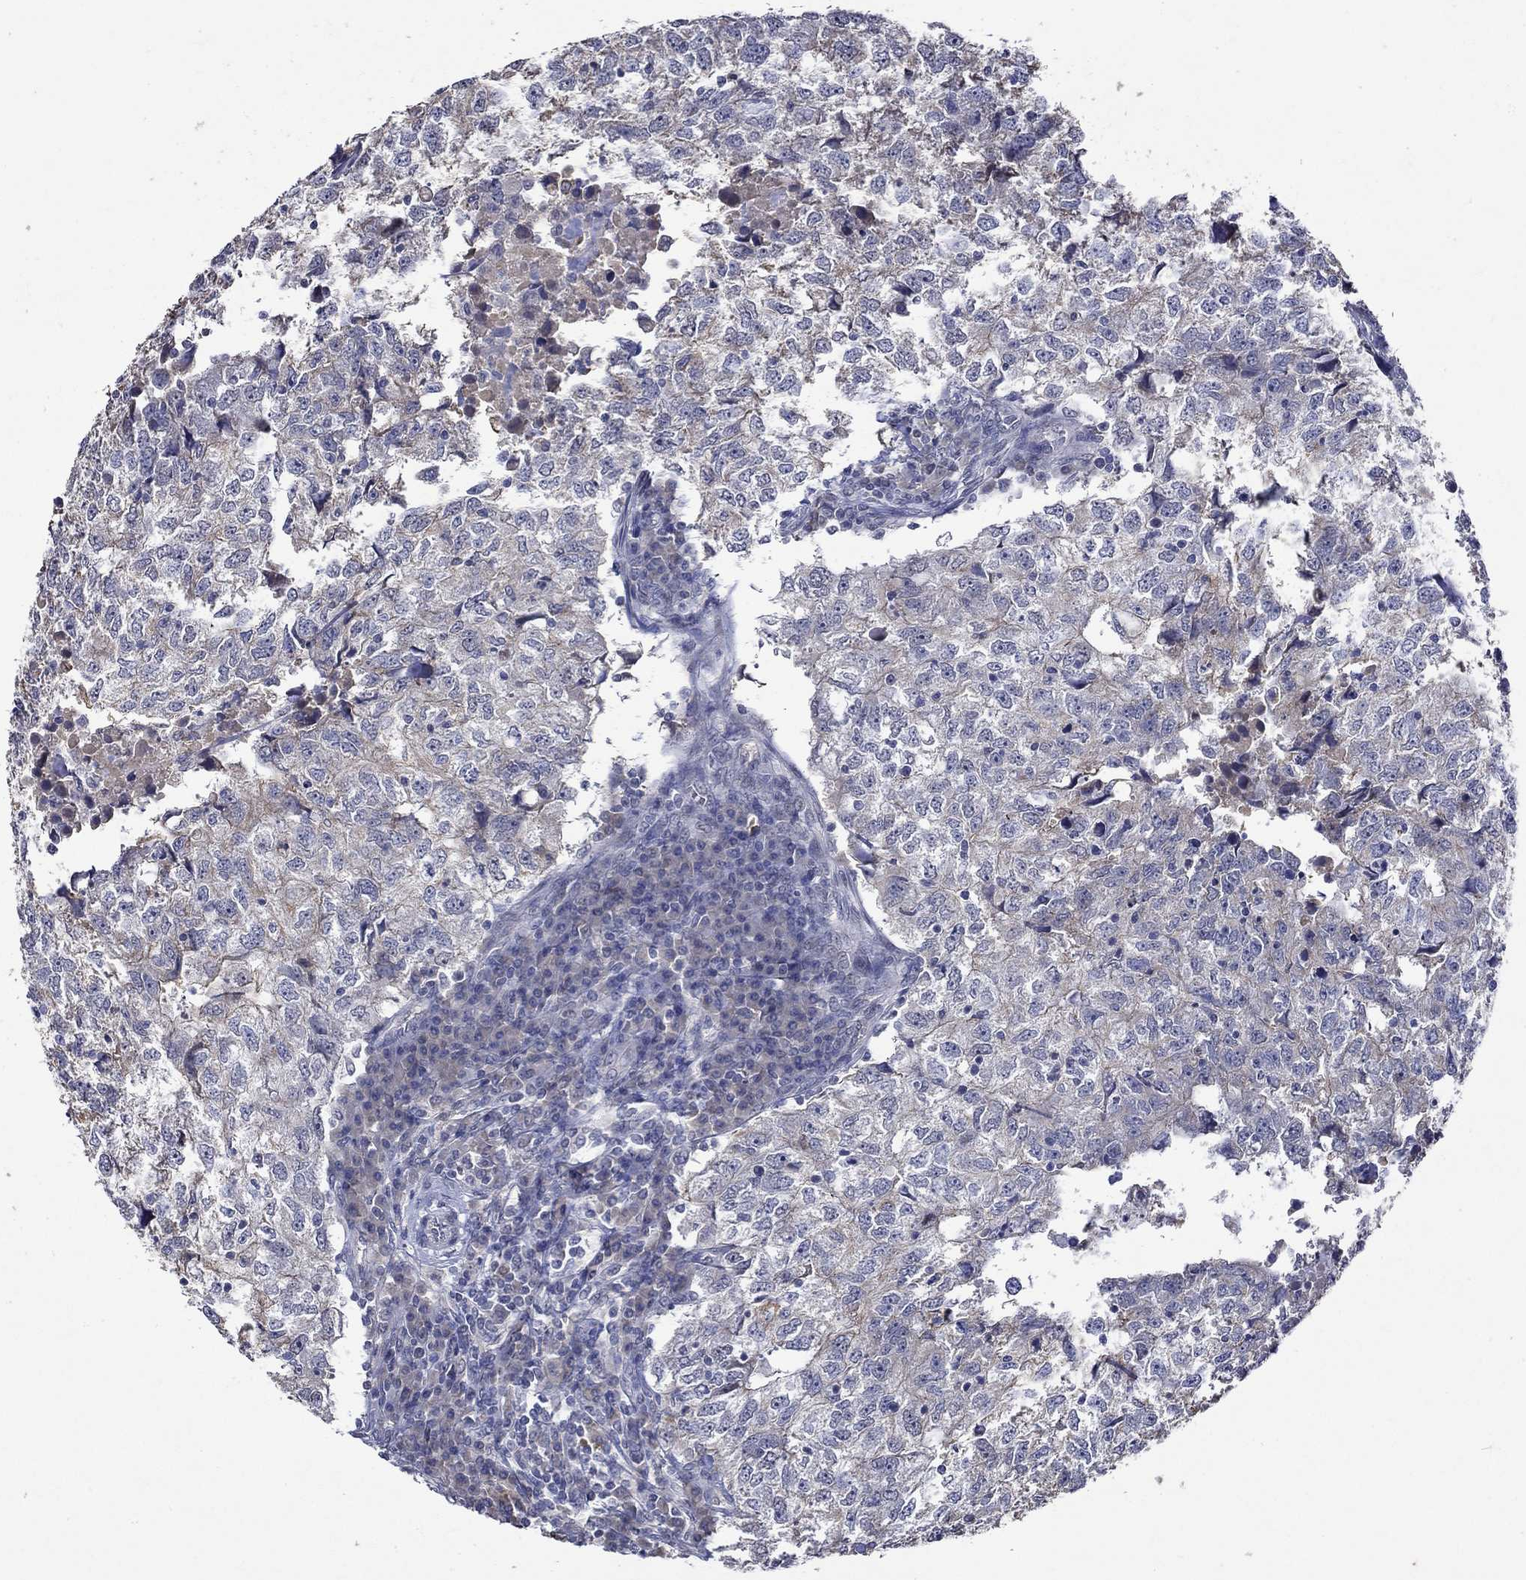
{"staining": {"intensity": "moderate", "quantity": "<25%", "location": "cytoplasmic/membranous"}, "tissue": "breast cancer", "cell_type": "Tumor cells", "image_type": "cancer", "snomed": [{"axis": "morphology", "description": "Duct carcinoma"}, {"axis": "topography", "description": "Breast"}], "caption": "A histopathology image of human breast cancer (infiltrating ductal carcinoma) stained for a protein exhibits moderate cytoplasmic/membranous brown staining in tumor cells. (DAB = brown stain, brightfield microscopy at high magnification).", "gene": "DDX3Y", "patient": {"sex": "female", "age": 30}}